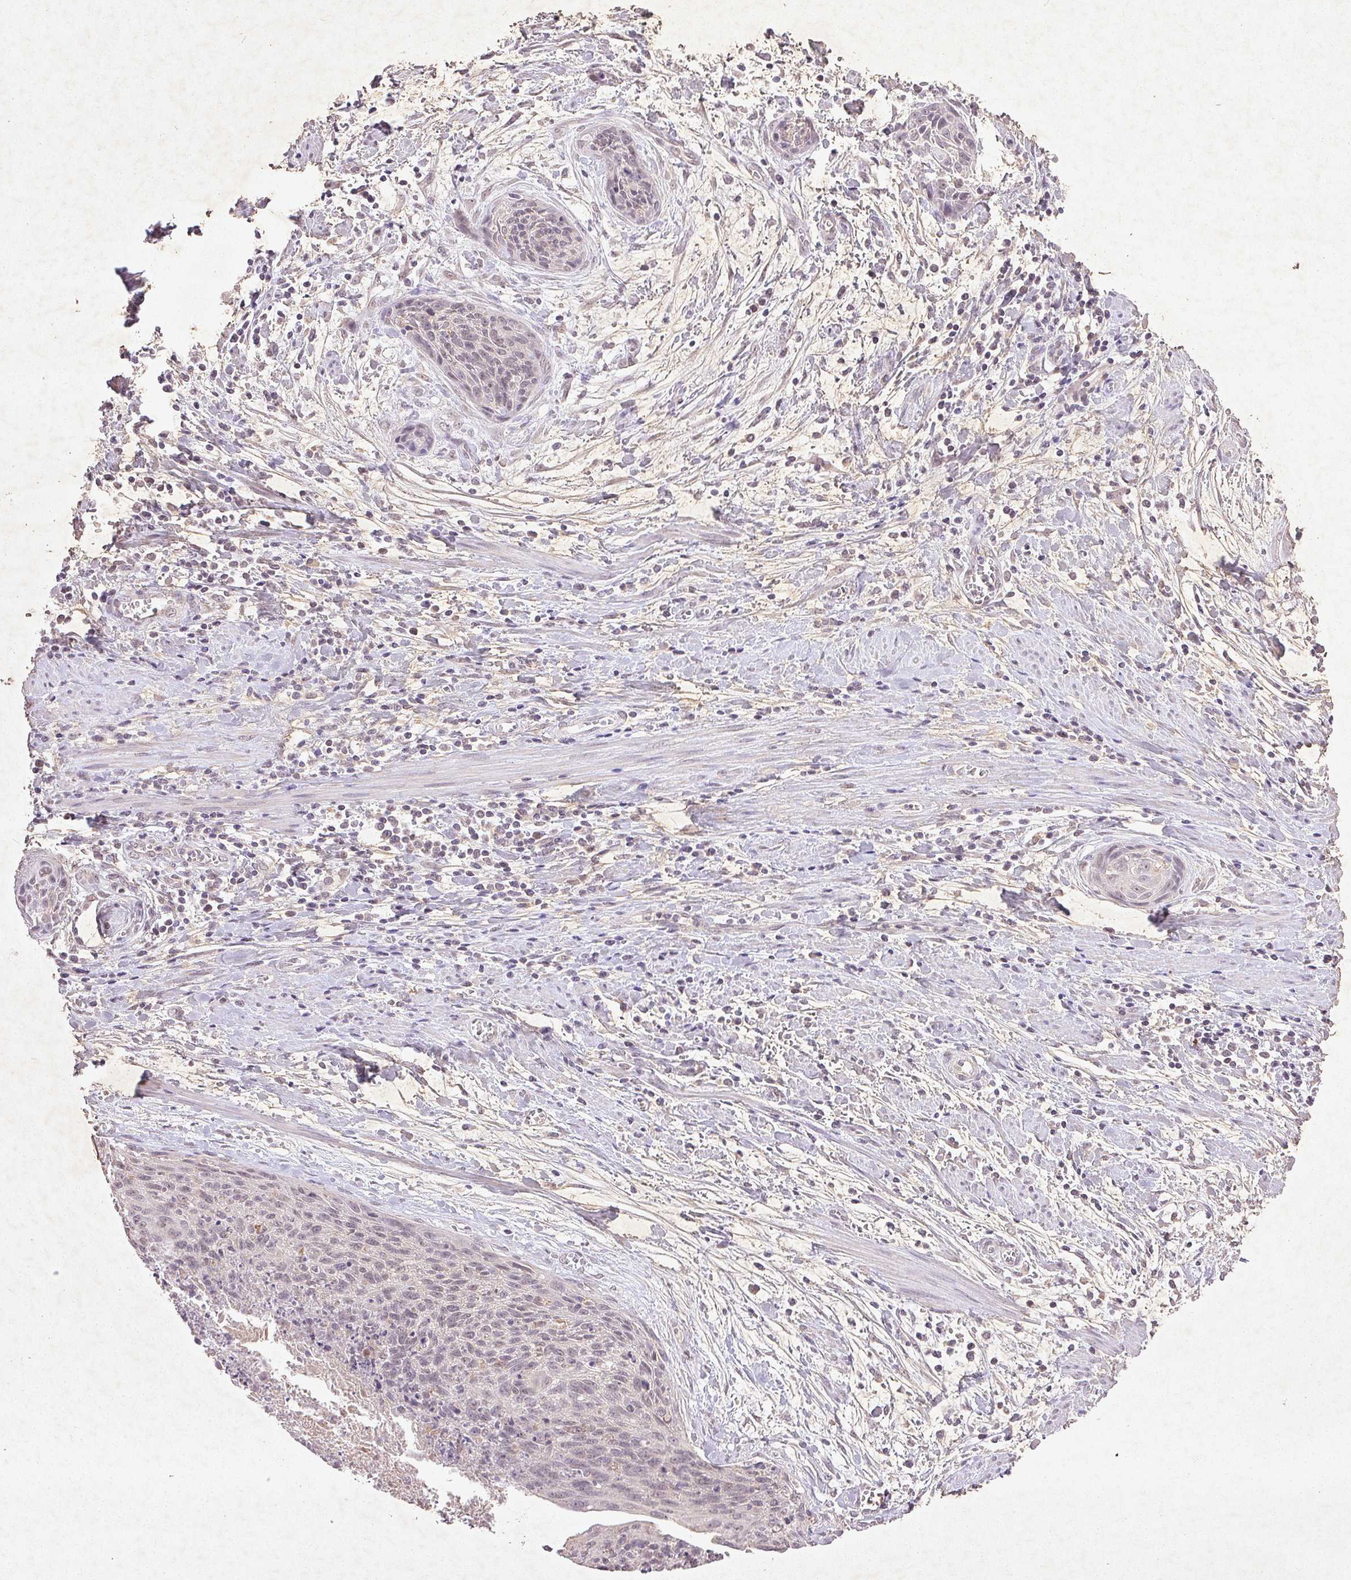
{"staining": {"intensity": "negative", "quantity": "none", "location": "none"}, "tissue": "cervical cancer", "cell_type": "Tumor cells", "image_type": "cancer", "snomed": [{"axis": "morphology", "description": "Squamous cell carcinoma, NOS"}, {"axis": "topography", "description": "Cervix"}], "caption": "Immunohistochemistry (IHC) histopathology image of human cervical squamous cell carcinoma stained for a protein (brown), which reveals no expression in tumor cells.", "gene": "FAM168B", "patient": {"sex": "female", "age": 55}}